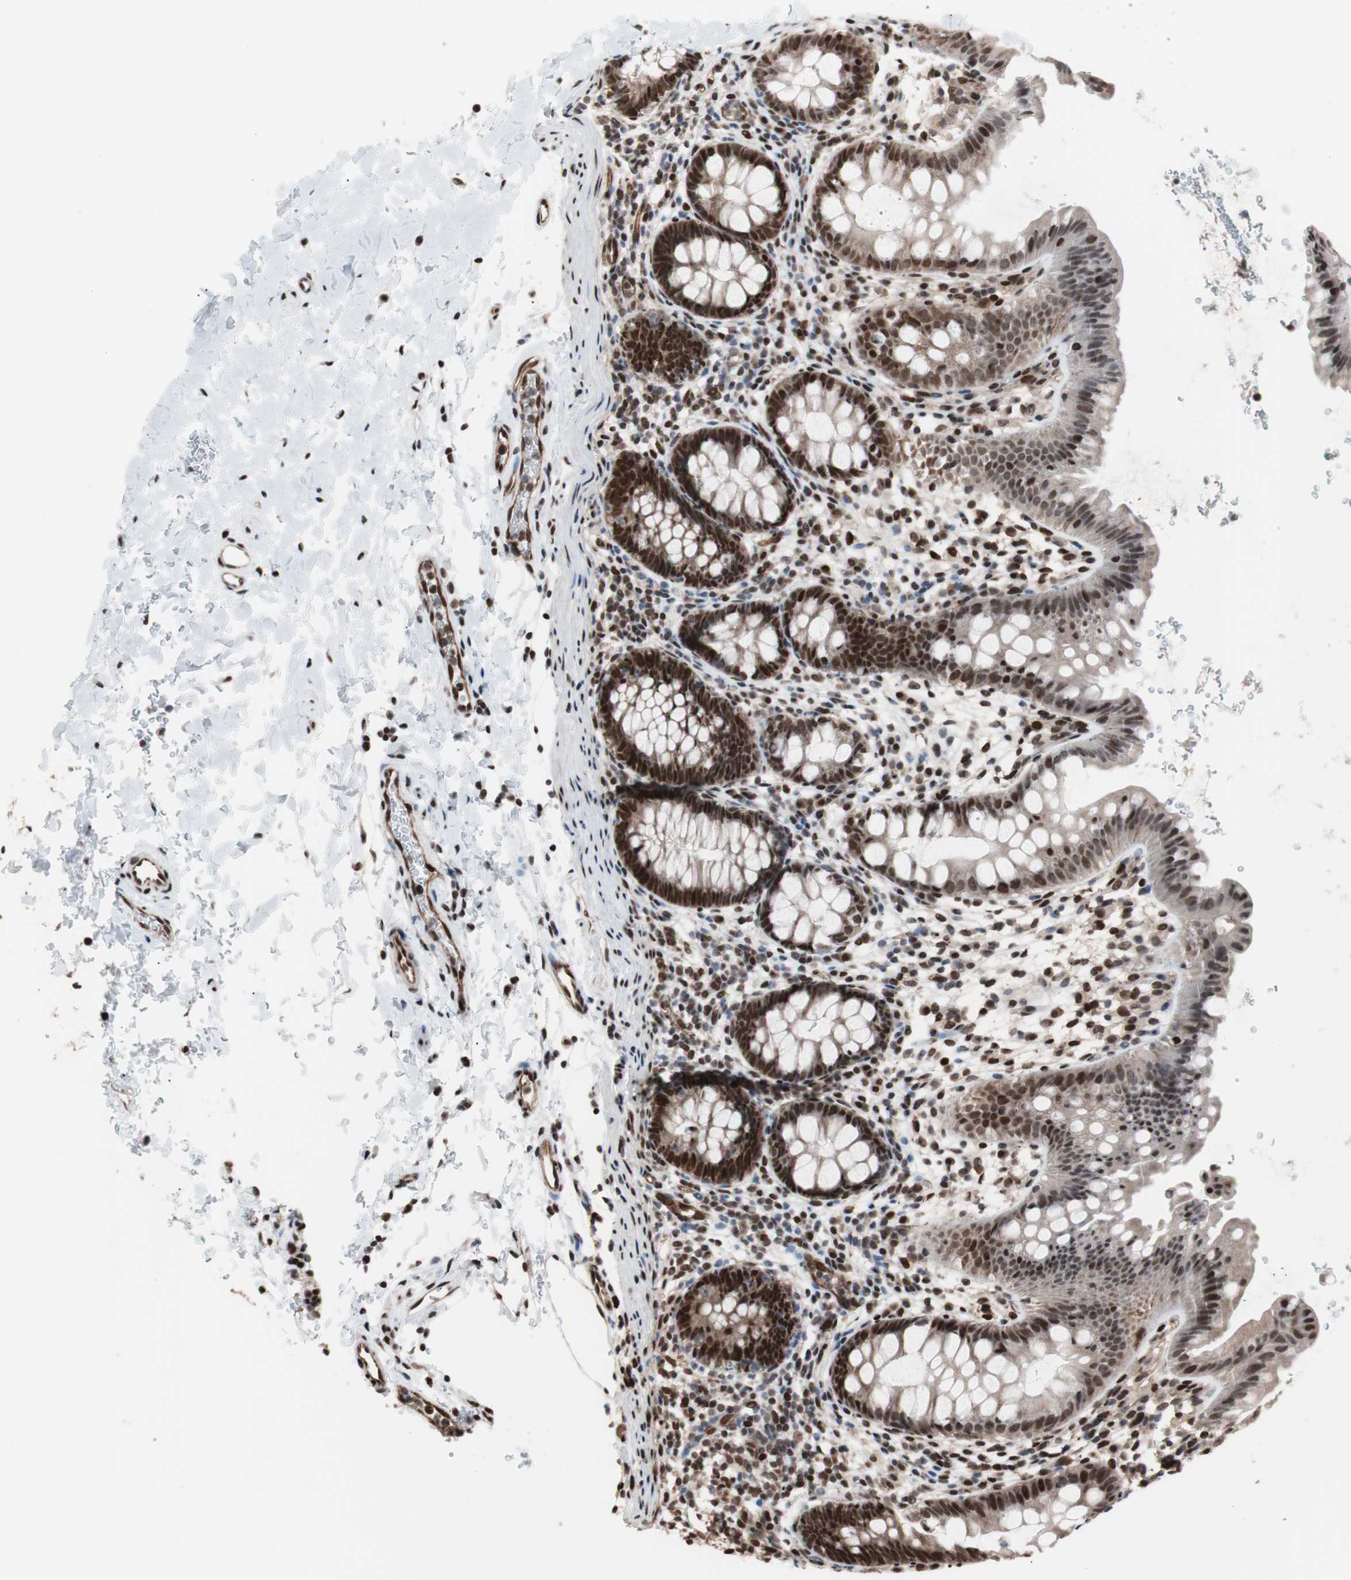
{"staining": {"intensity": "strong", "quantity": ">75%", "location": "cytoplasmic/membranous,nuclear"}, "tissue": "rectum", "cell_type": "Glandular cells", "image_type": "normal", "snomed": [{"axis": "morphology", "description": "Normal tissue, NOS"}, {"axis": "topography", "description": "Rectum"}], "caption": "Immunohistochemical staining of unremarkable human rectum exhibits strong cytoplasmic/membranous,nuclear protein expression in approximately >75% of glandular cells.", "gene": "POGZ", "patient": {"sex": "female", "age": 24}}